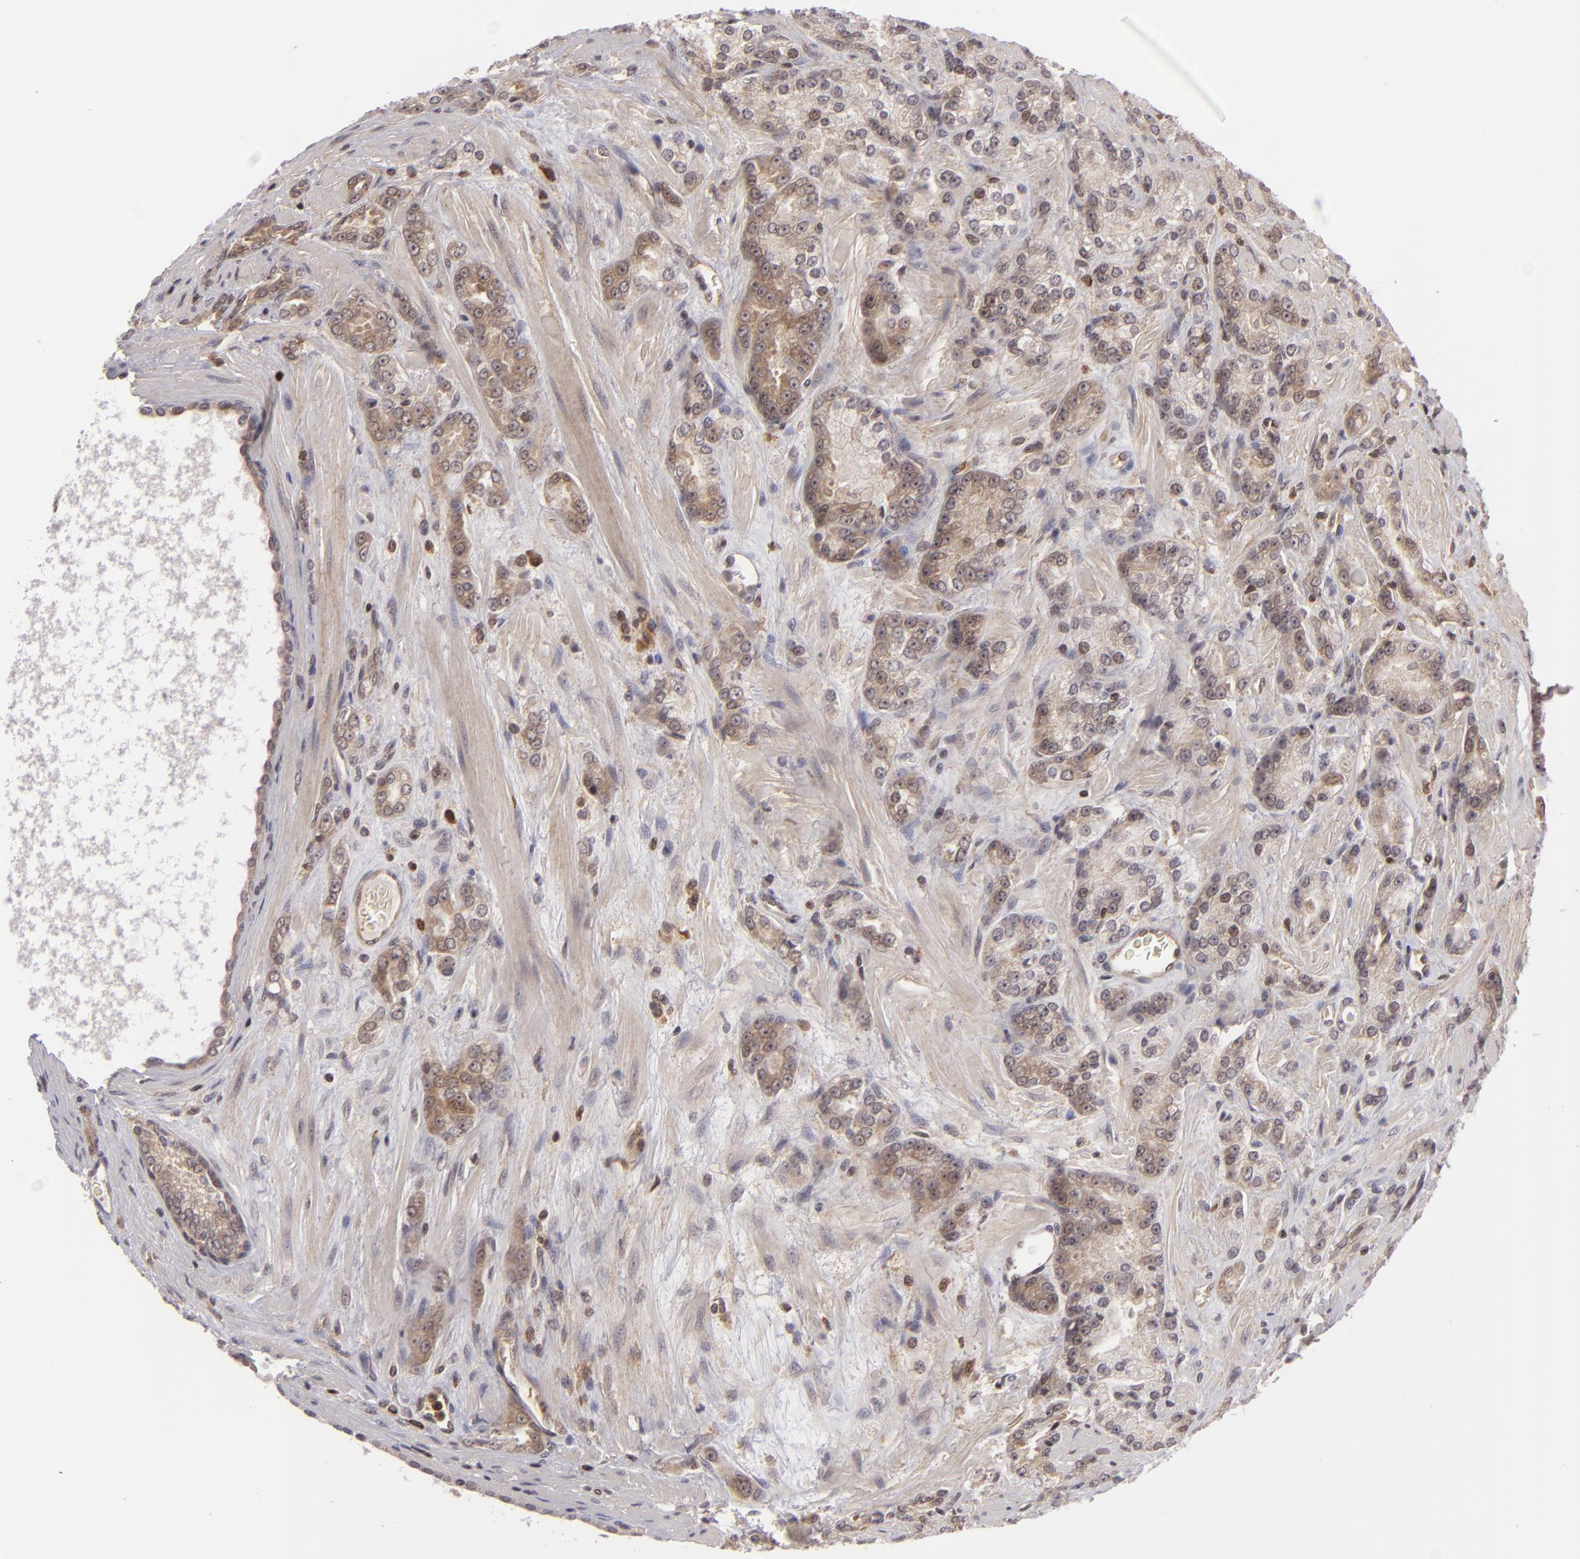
{"staining": {"intensity": "weak", "quantity": ">75%", "location": "cytoplasmic/membranous"}, "tissue": "prostate cancer", "cell_type": "Tumor cells", "image_type": "cancer", "snomed": [{"axis": "morphology", "description": "Adenocarcinoma, High grade"}, {"axis": "topography", "description": "Prostate"}], "caption": "Human prostate adenocarcinoma (high-grade) stained with a brown dye demonstrates weak cytoplasmic/membranous positive expression in approximately >75% of tumor cells.", "gene": "ZBTB33", "patient": {"sex": "male", "age": 71}}